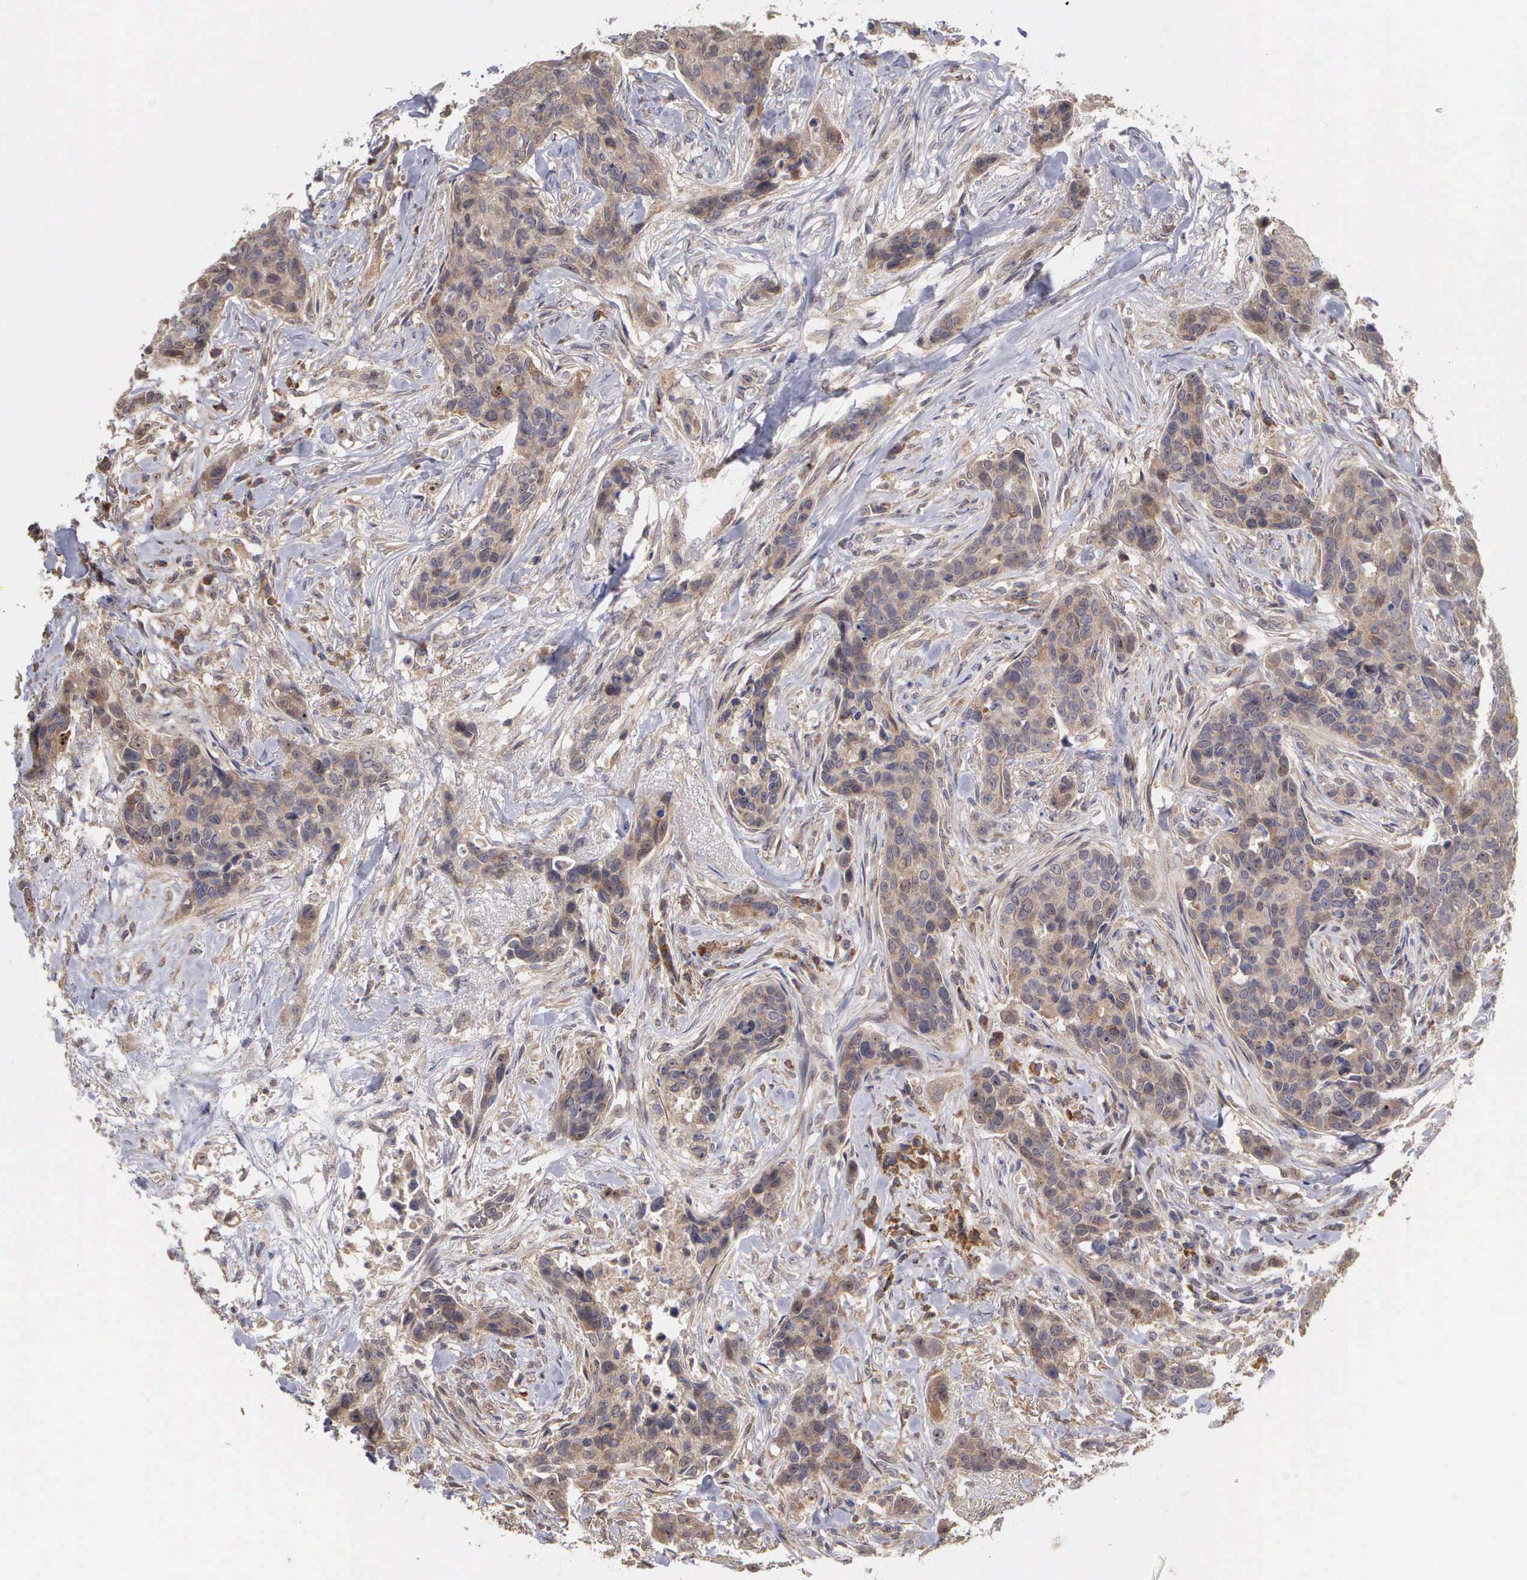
{"staining": {"intensity": "weak", "quantity": ">75%", "location": "cytoplasmic/membranous,nuclear"}, "tissue": "breast cancer", "cell_type": "Tumor cells", "image_type": "cancer", "snomed": [{"axis": "morphology", "description": "Duct carcinoma"}, {"axis": "topography", "description": "Breast"}], "caption": "Immunohistochemical staining of human breast cancer (intraductal carcinoma) reveals weak cytoplasmic/membranous and nuclear protein expression in about >75% of tumor cells. (IHC, brightfield microscopy, high magnification).", "gene": "DNAJB7", "patient": {"sex": "female", "age": 91}}